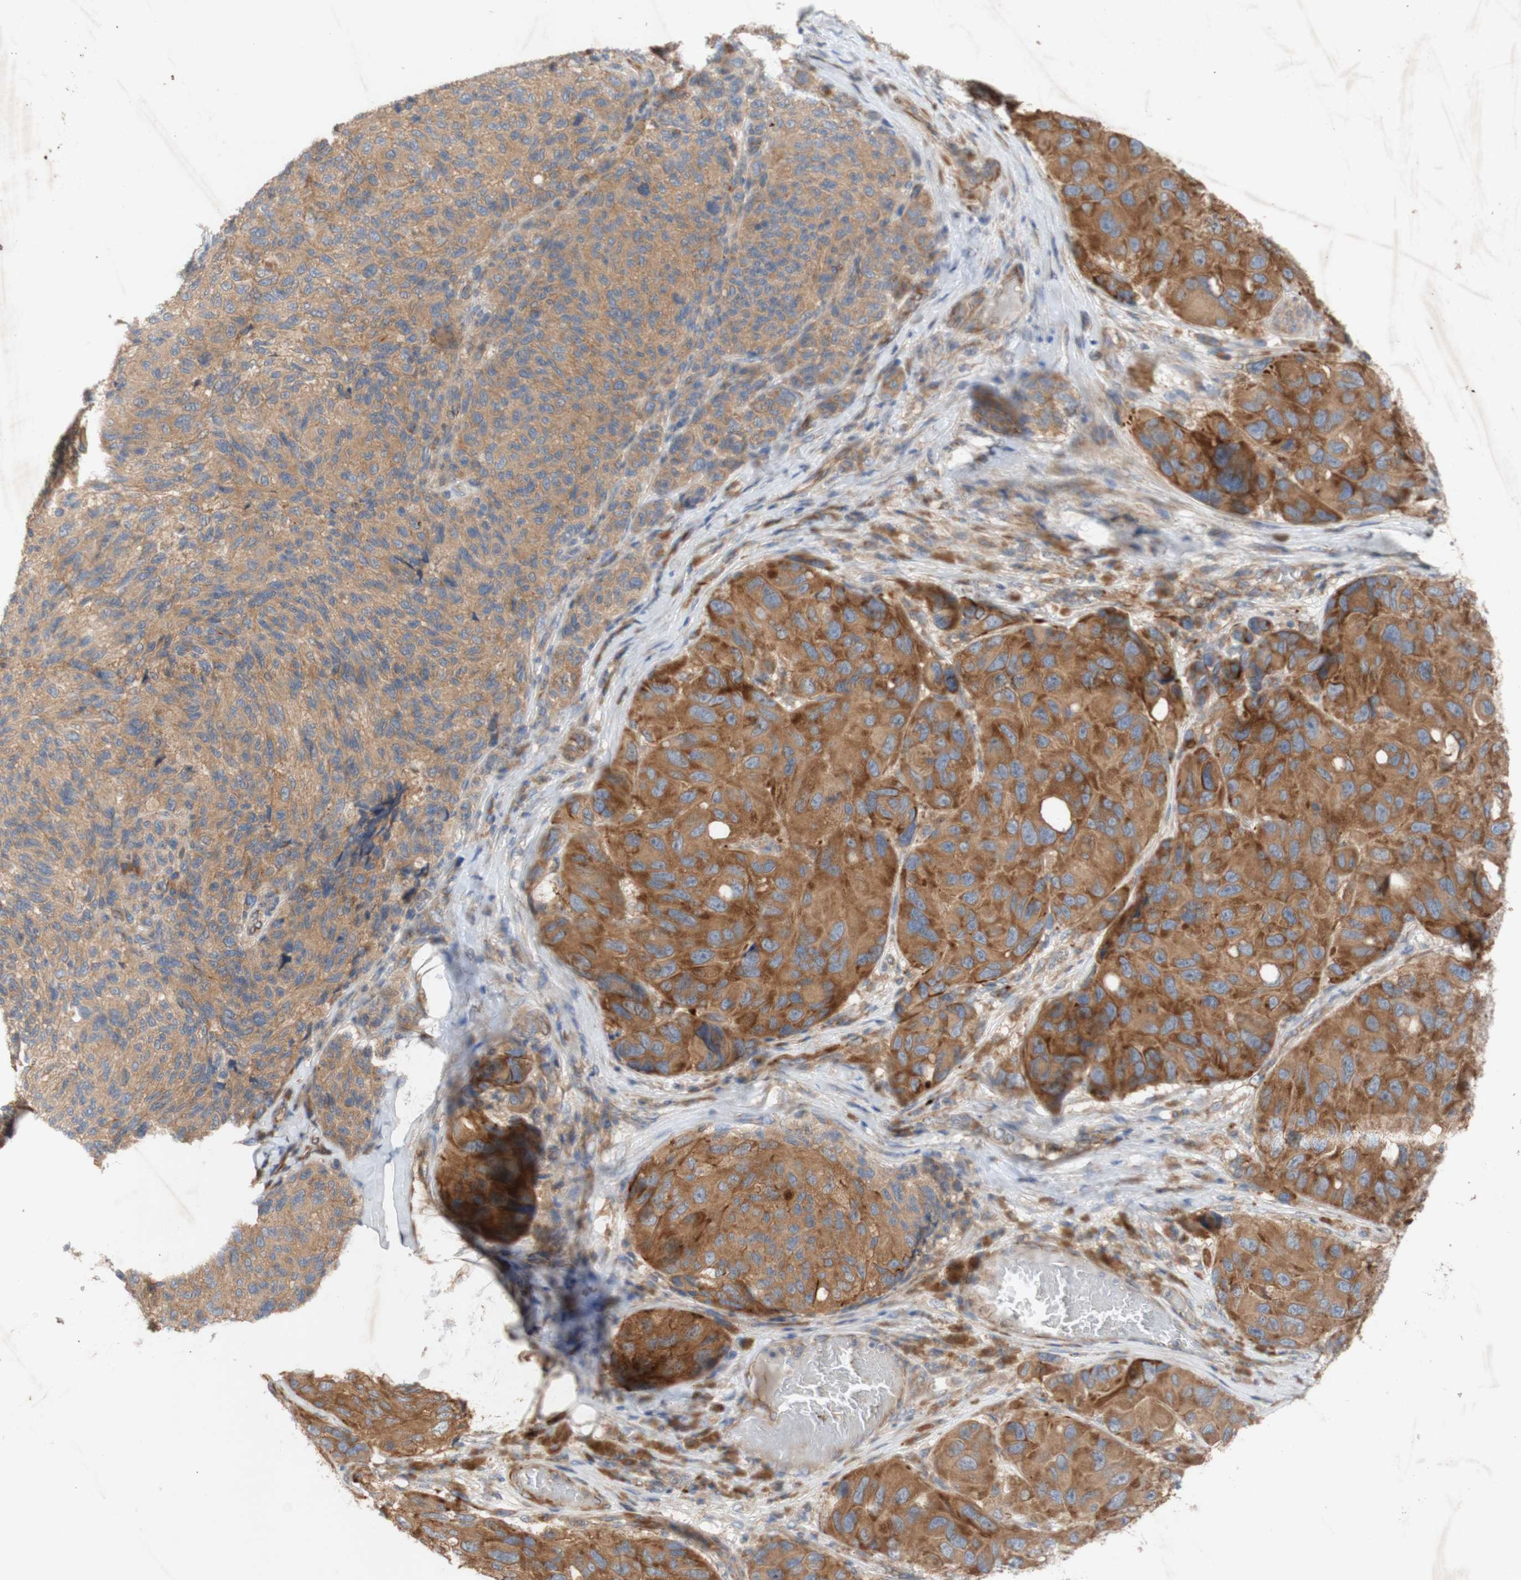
{"staining": {"intensity": "strong", "quantity": ">75%", "location": "cytoplasmic/membranous"}, "tissue": "melanoma", "cell_type": "Tumor cells", "image_type": "cancer", "snomed": [{"axis": "morphology", "description": "Malignant melanoma, NOS"}, {"axis": "topography", "description": "Skin"}], "caption": "Immunohistochemical staining of malignant melanoma demonstrates high levels of strong cytoplasmic/membranous protein expression in about >75% of tumor cells. (IHC, brightfield microscopy, high magnification).", "gene": "EIF2S3", "patient": {"sex": "female", "age": 73}}